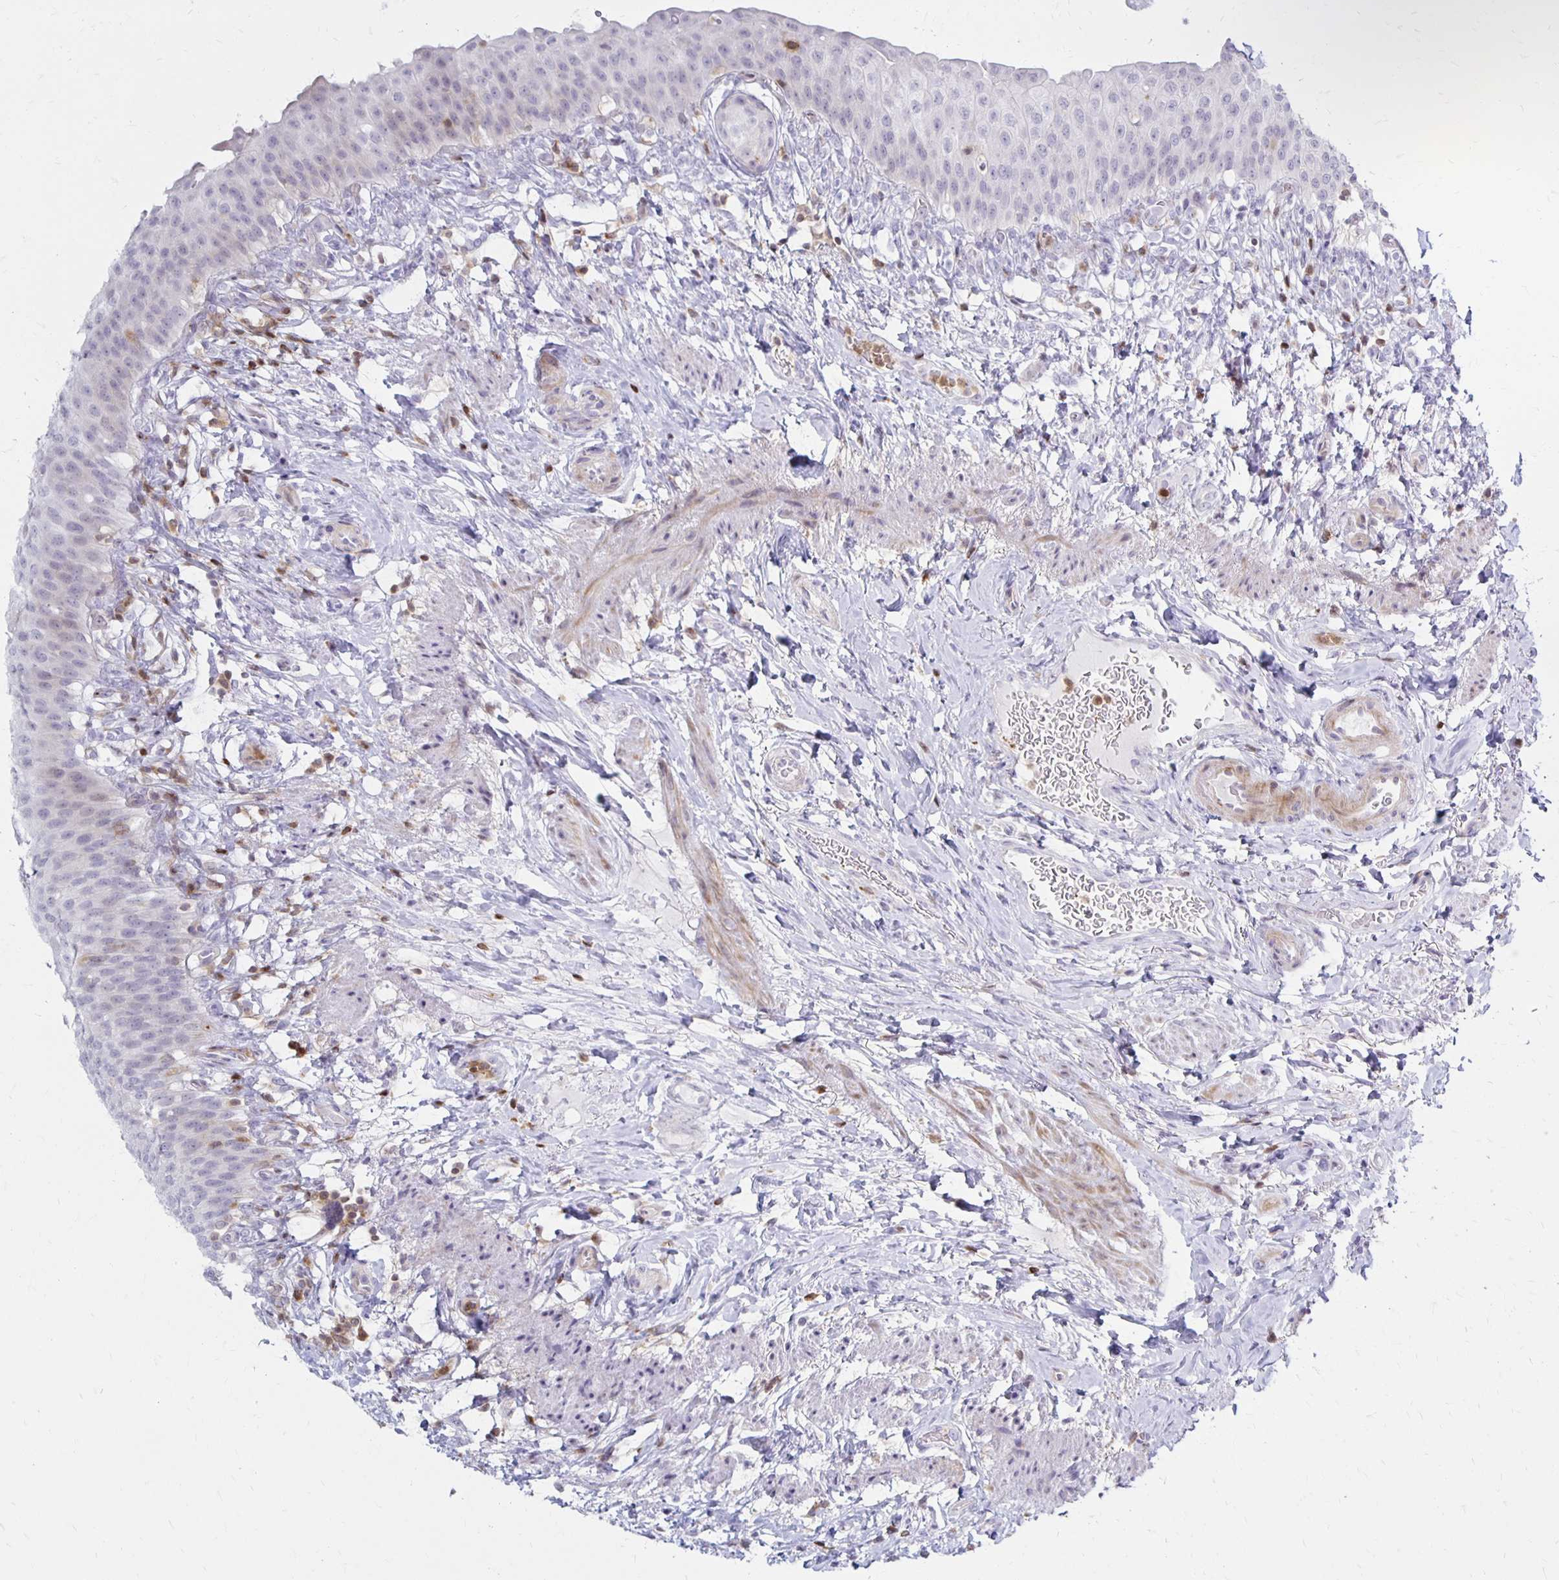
{"staining": {"intensity": "negative", "quantity": "none", "location": "none"}, "tissue": "urinary bladder", "cell_type": "Urothelial cells", "image_type": "normal", "snomed": [{"axis": "morphology", "description": "Normal tissue, NOS"}, {"axis": "topography", "description": "Urinary bladder"}, {"axis": "topography", "description": "Peripheral nerve tissue"}], "caption": "High power microscopy image of an immunohistochemistry photomicrograph of normal urinary bladder, revealing no significant staining in urothelial cells. (Stains: DAB (3,3'-diaminobenzidine) IHC with hematoxylin counter stain, Microscopy: brightfield microscopy at high magnification).", "gene": "CCL21", "patient": {"sex": "female", "age": 60}}